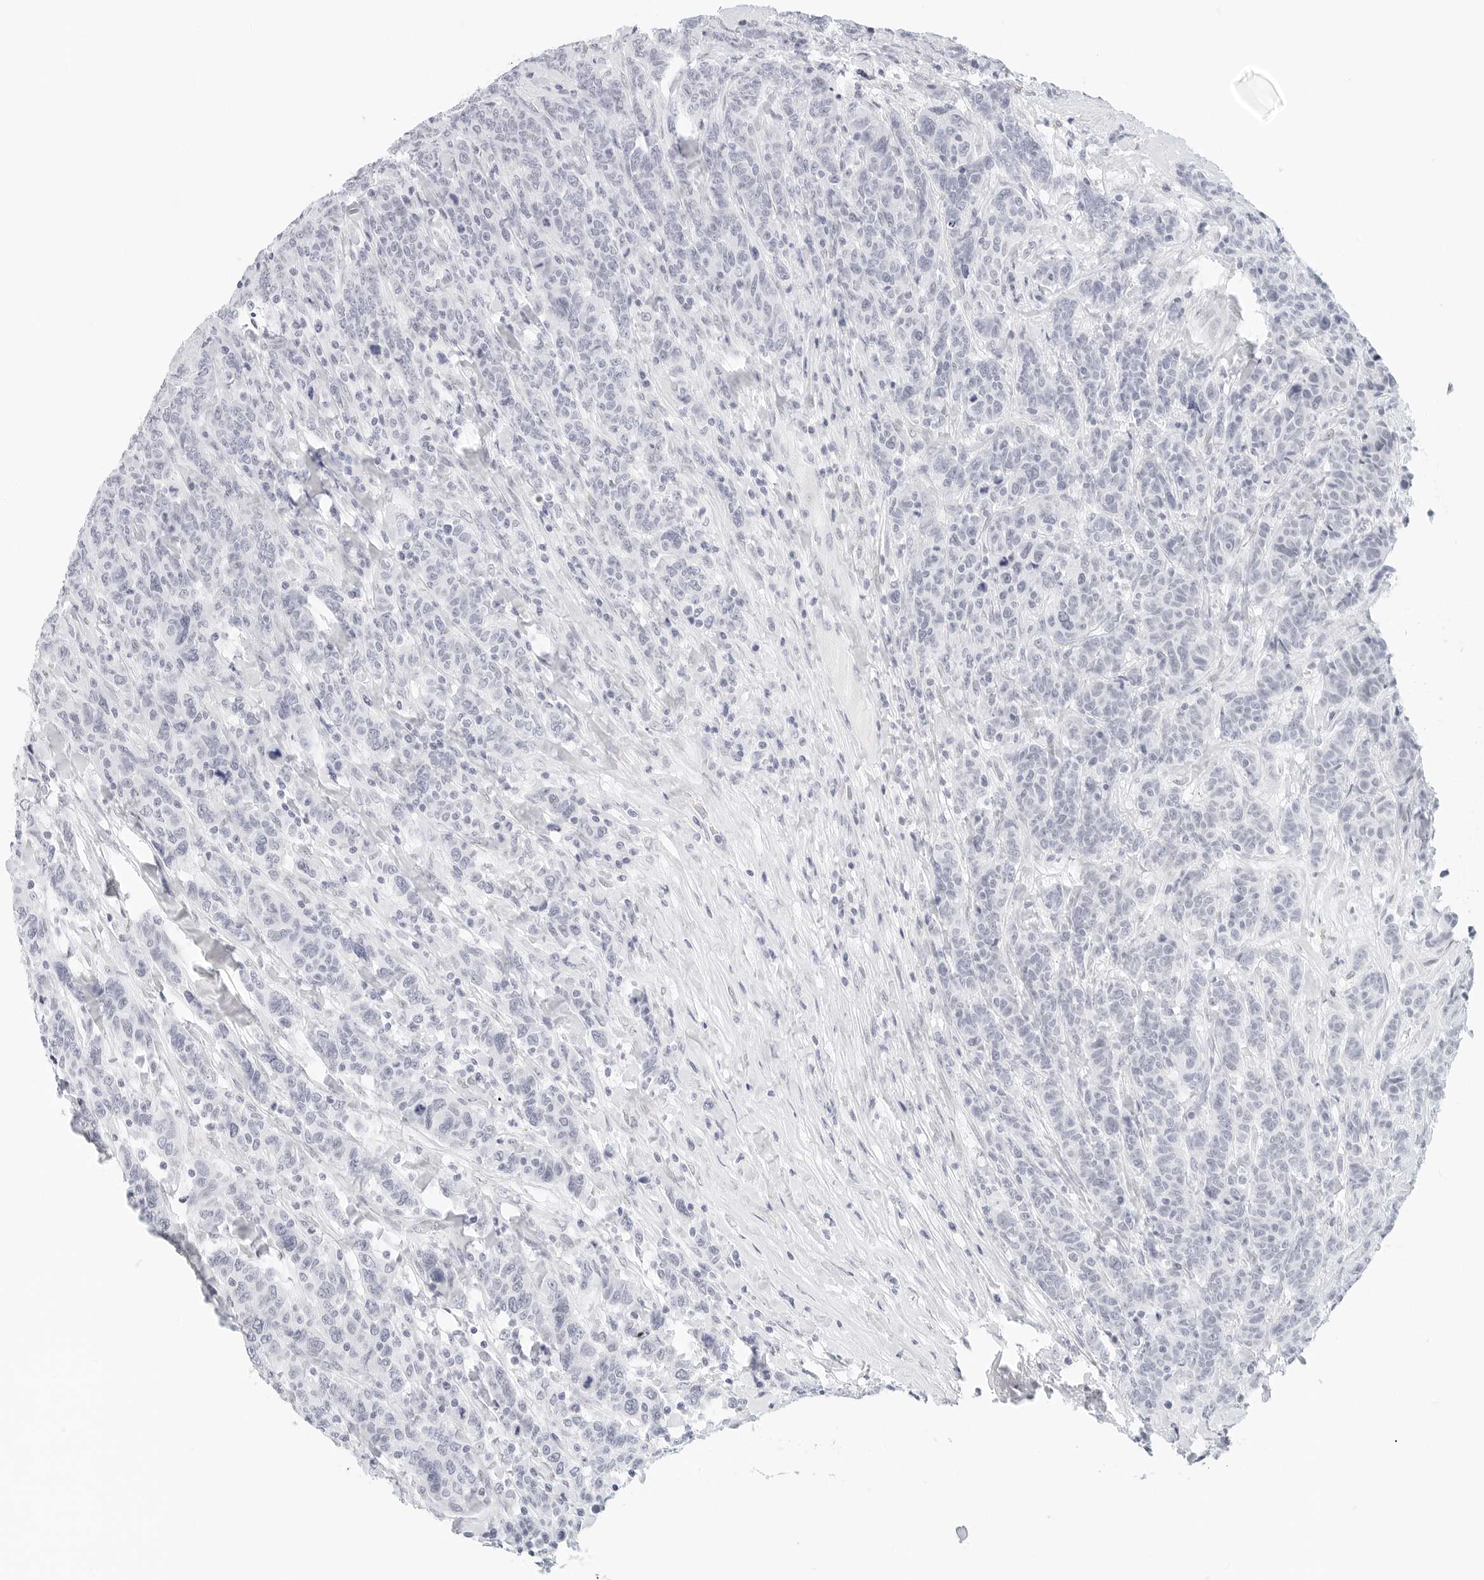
{"staining": {"intensity": "negative", "quantity": "none", "location": "none"}, "tissue": "breast cancer", "cell_type": "Tumor cells", "image_type": "cancer", "snomed": [{"axis": "morphology", "description": "Duct carcinoma"}, {"axis": "topography", "description": "Breast"}], "caption": "Tumor cells show no significant expression in breast cancer (intraductal carcinoma).", "gene": "CD22", "patient": {"sex": "female", "age": 37}}